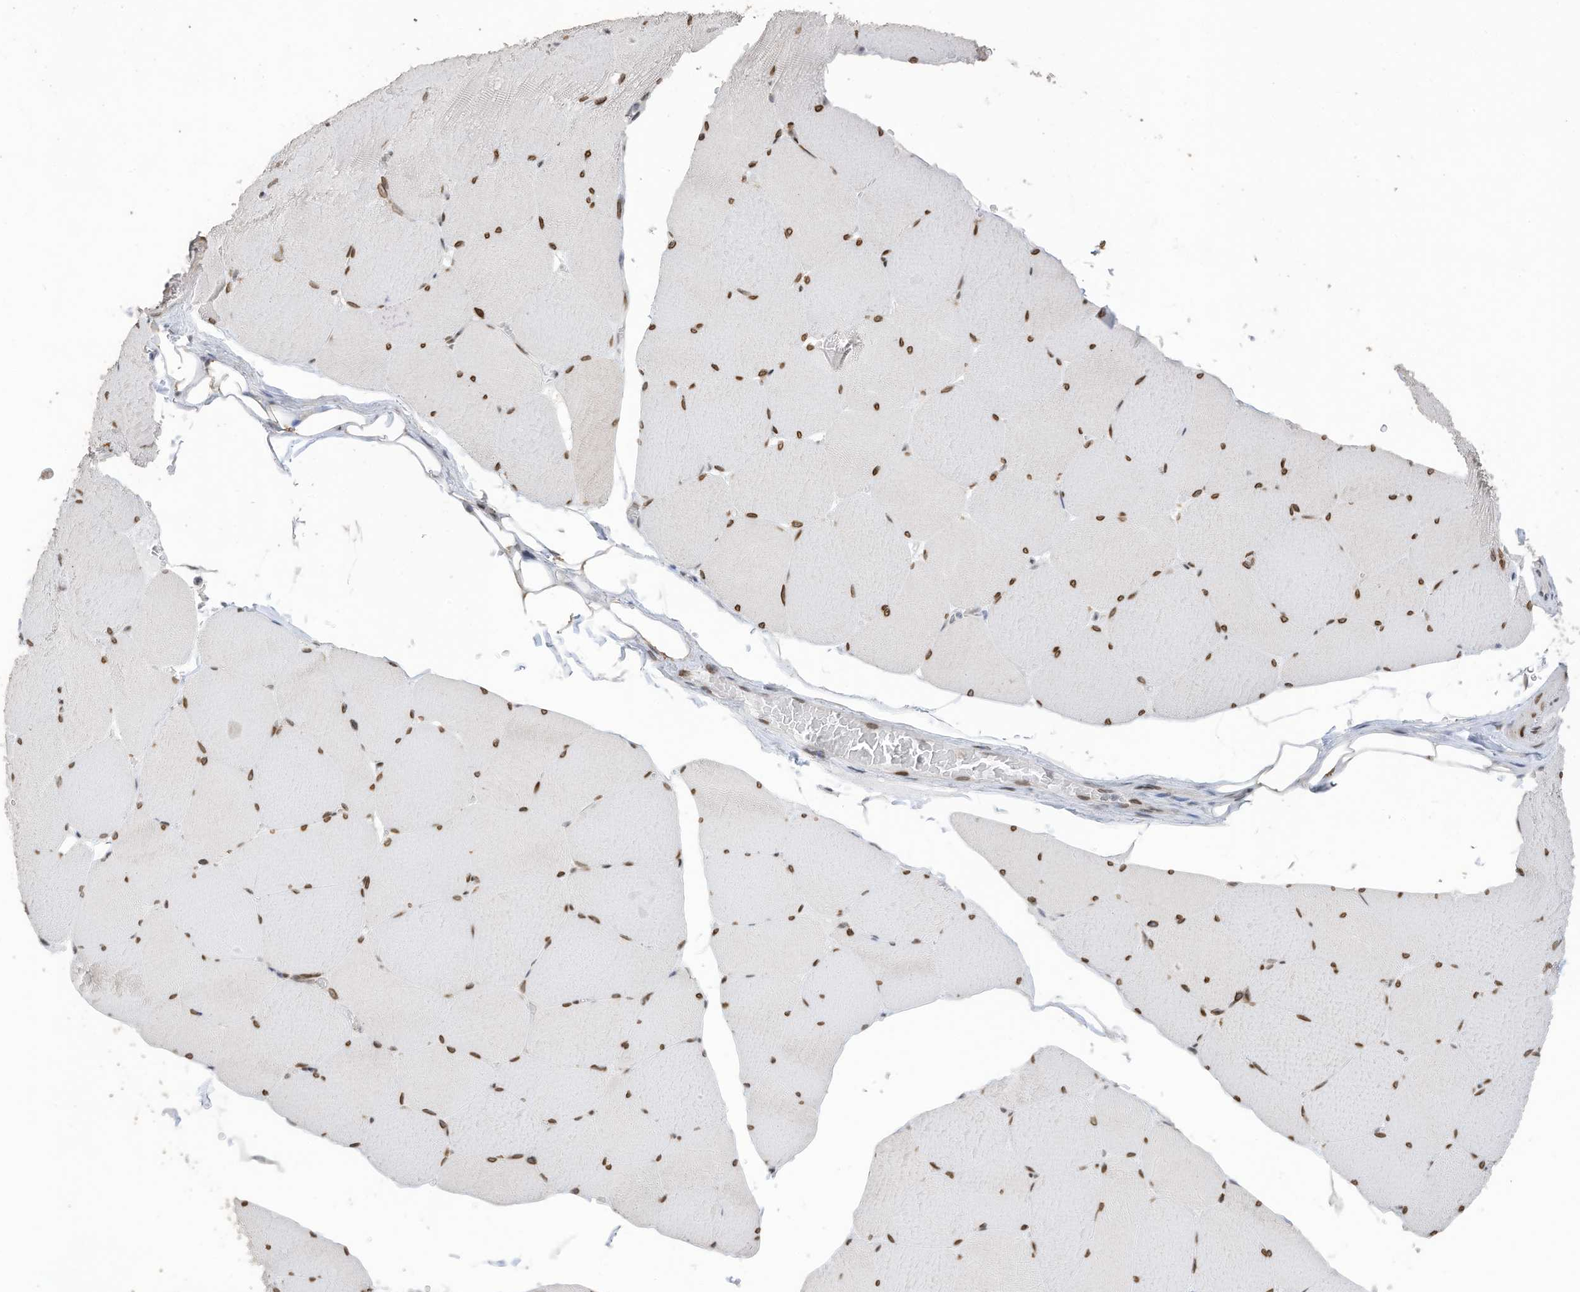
{"staining": {"intensity": "moderate", "quantity": ">75%", "location": "nuclear"}, "tissue": "skeletal muscle", "cell_type": "Myocytes", "image_type": "normal", "snomed": [{"axis": "morphology", "description": "Normal tissue, NOS"}, {"axis": "topography", "description": "Skeletal muscle"}, {"axis": "topography", "description": "Head-Neck"}], "caption": "About >75% of myocytes in benign human skeletal muscle display moderate nuclear protein staining as visualized by brown immunohistochemical staining.", "gene": "RABL3", "patient": {"sex": "male", "age": 66}}